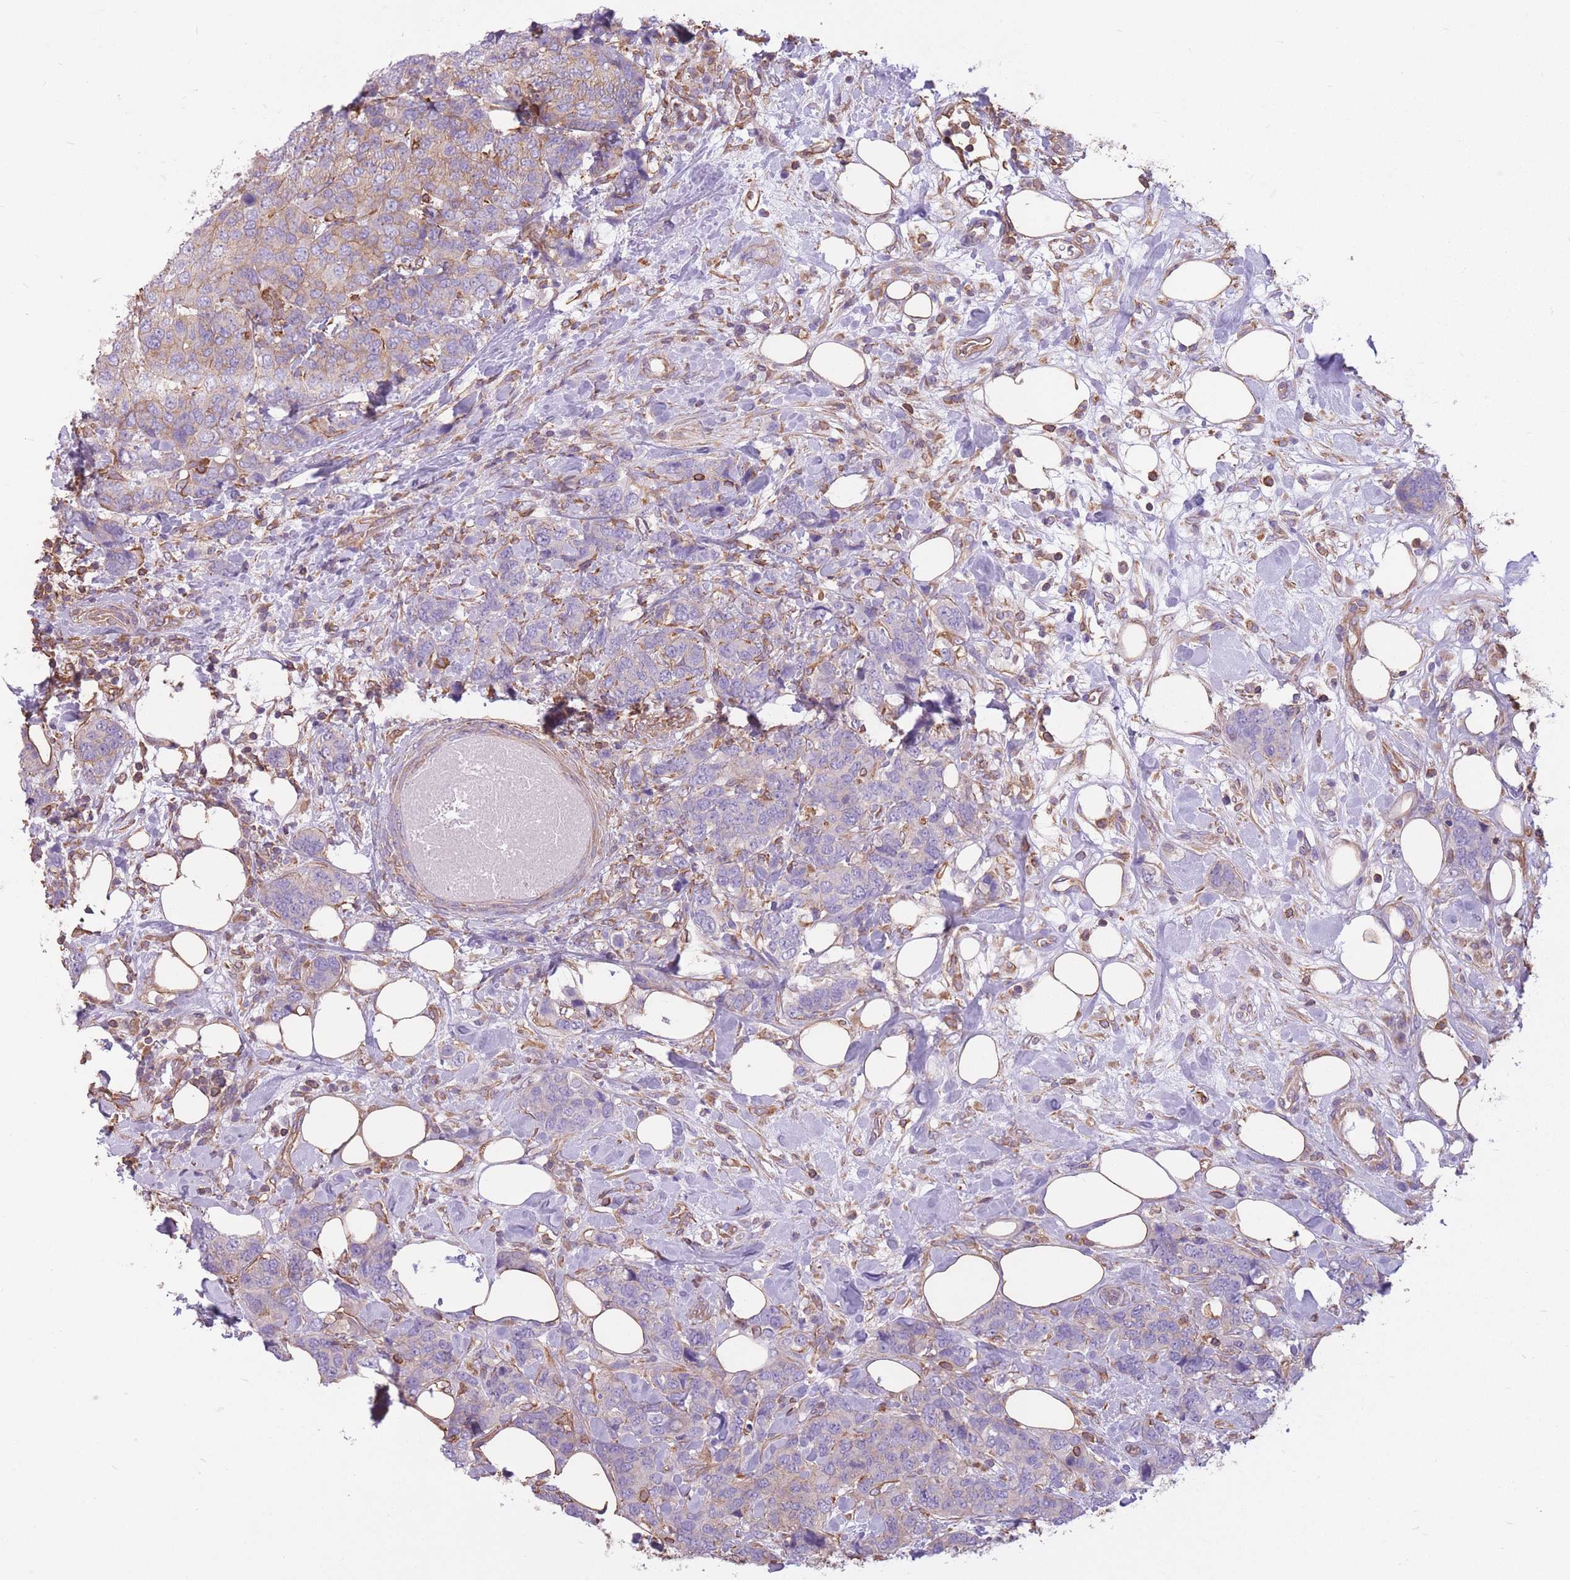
{"staining": {"intensity": "moderate", "quantity": "25%-75%", "location": "cytoplasmic/membranous"}, "tissue": "breast cancer", "cell_type": "Tumor cells", "image_type": "cancer", "snomed": [{"axis": "morphology", "description": "Lobular carcinoma"}, {"axis": "topography", "description": "Breast"}], "caption": "Immunohistochemical staining of breast cancer (lobular carcinoma) demonstrates moderate cytoplasmic/membranous protein expression in approximately 25%-75% of tumor cells.", "gene": "ADD1", "patient": {"sex": "female", "age": 59}}